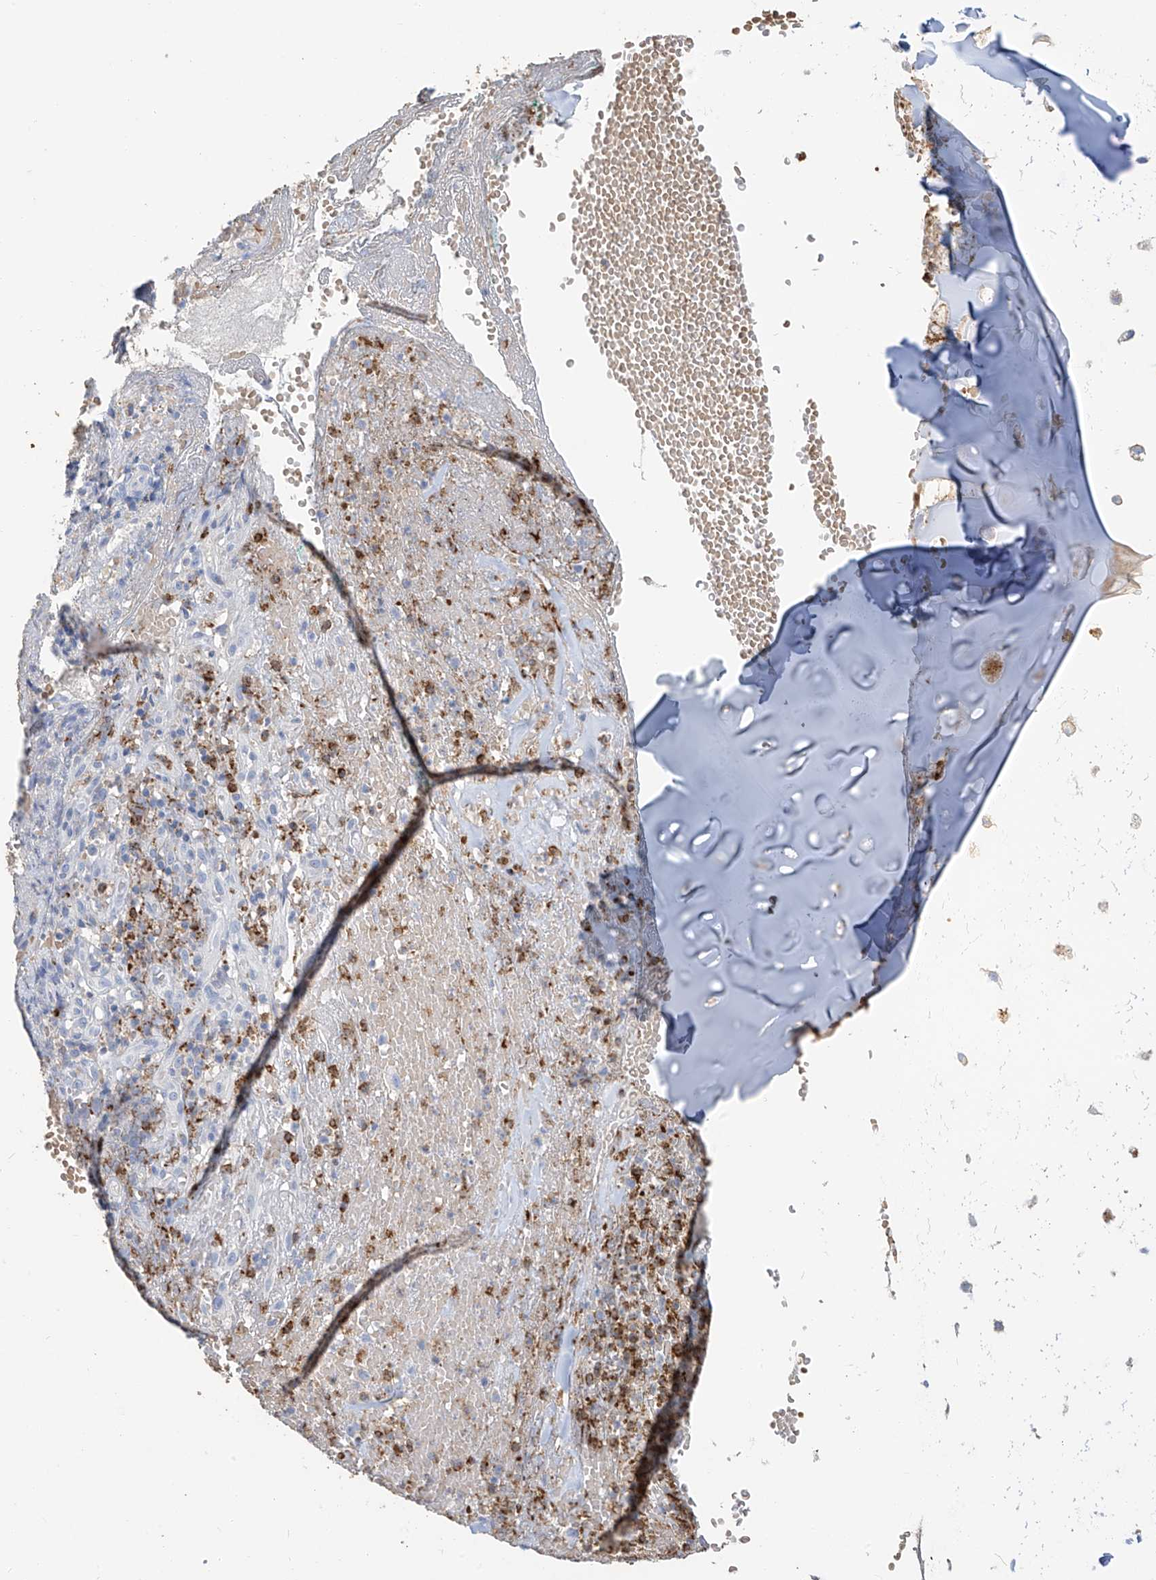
{"staining": {"intensity": "negative", "quantity": "none", "location": "none"}, "tissue": "adipose tissue", "cell_type": "Adipocytes", "image_type": "normal", "snomed": [{"axis": "morphology", "description": "Normal tissue, NOS"}, {"axis": "morphology", "description": "Basal cell carcinoma"}, {"axis": "topography", "description": "Cartilage tissue"}, {"axis": "topography", "description": "Nasopharynx"}, {"axis": "topography", "description": "Oral tissue"}], "caption": "There is no significant staining in adipocytes of adipose tissue. Nuclei are stained in blue.", "gene": "PAFAH1B3", "patient": {"sex": "female", "age": 77}}